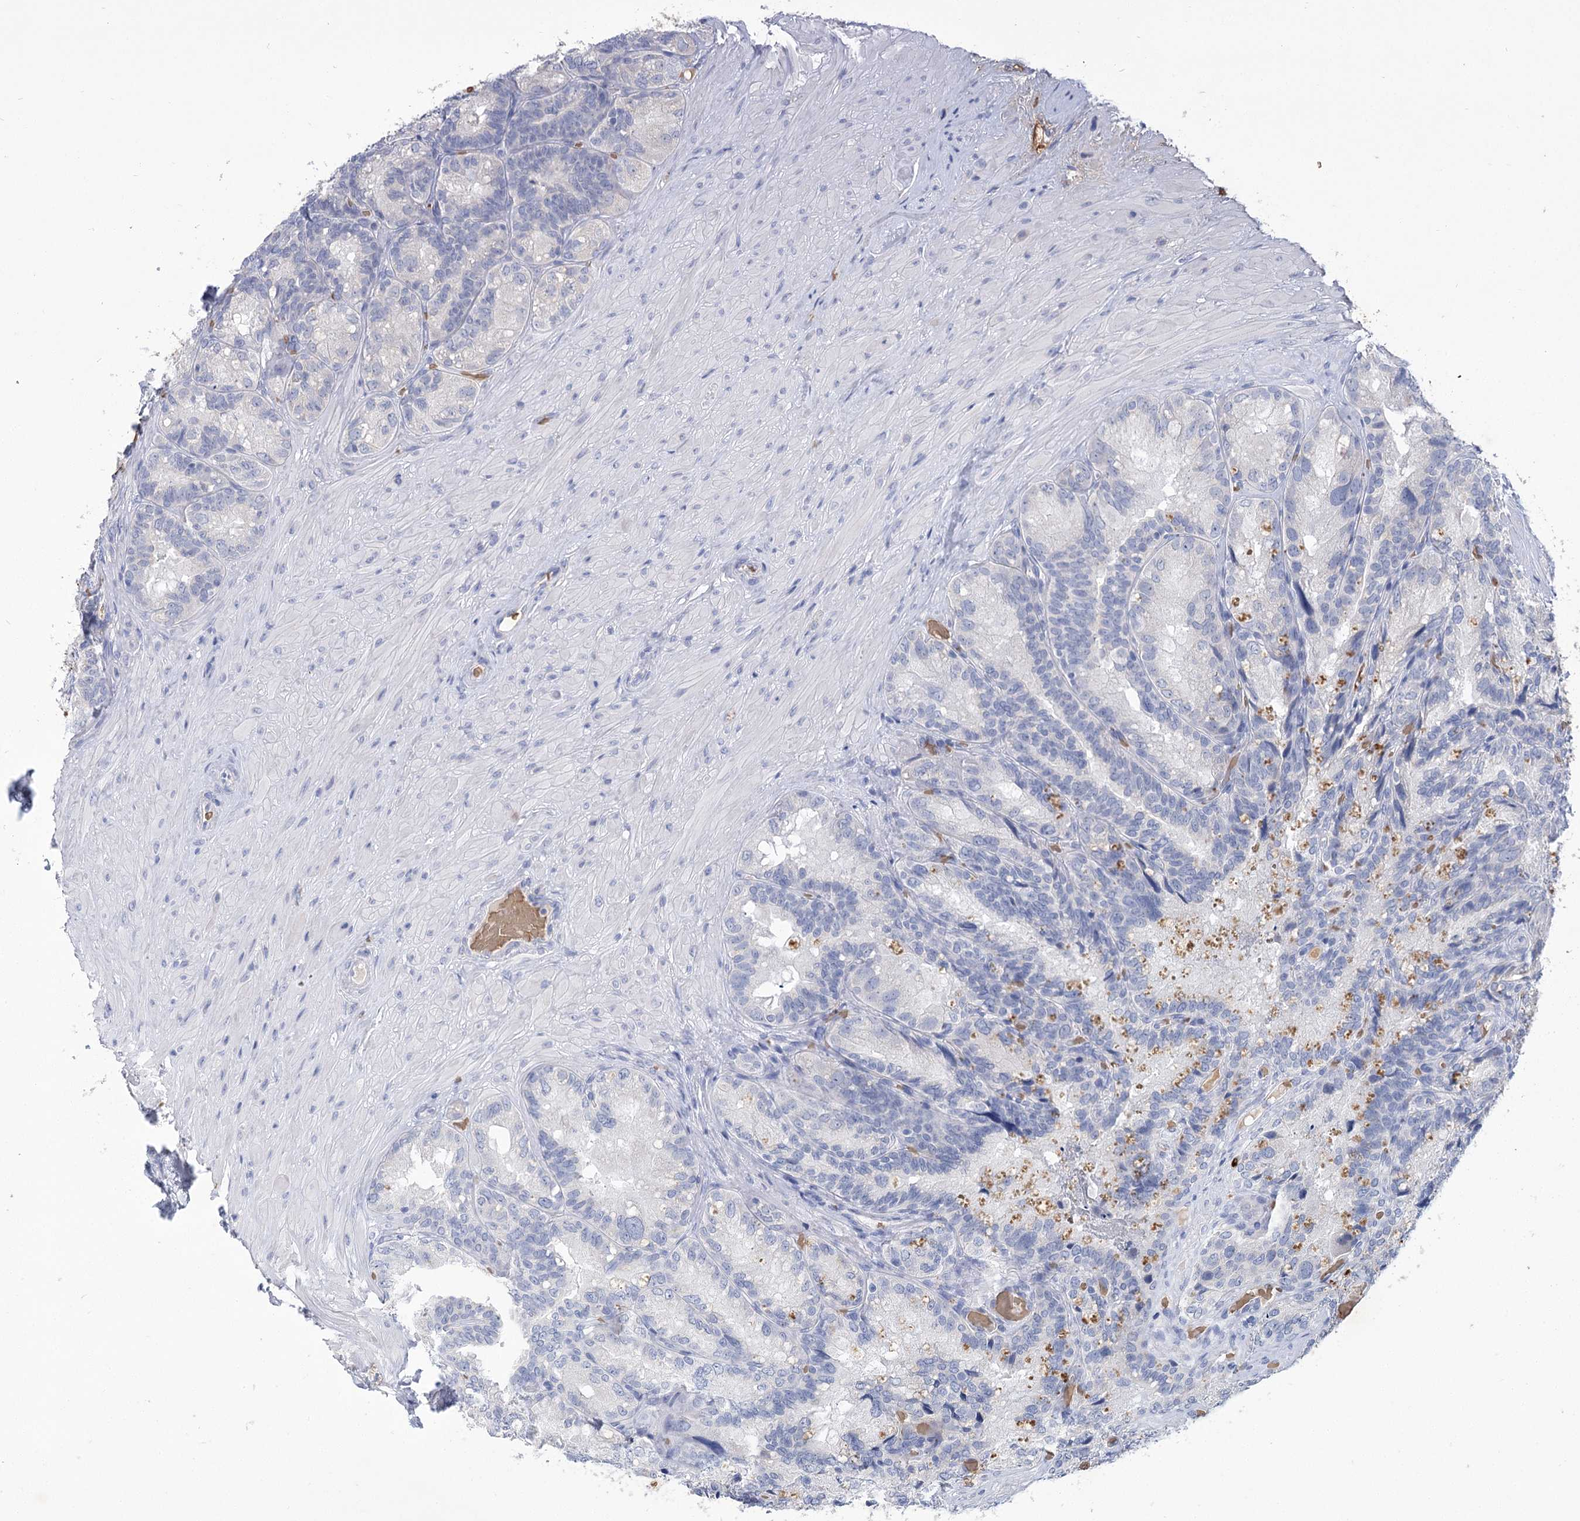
{"staining": {"intensity": "negative", "quantity": "none", "location": "none"}, "tissue": "seminal vesicle", "cell_type": "Glandular cells", "image_type": "normal", "snomed": [{"axis": "morphology", "description": "Normal tissue, NOS"}, {"axis": "topography", "description": "Seminal veicle"}], "caption": "This is an immunohistochemistry (IHC) photomicrograph of unremarkable seminal vesicle. There is no positivity in glandular cells.", "gene": "HBA1", "patient": {"sex": "male", "age": 60}}